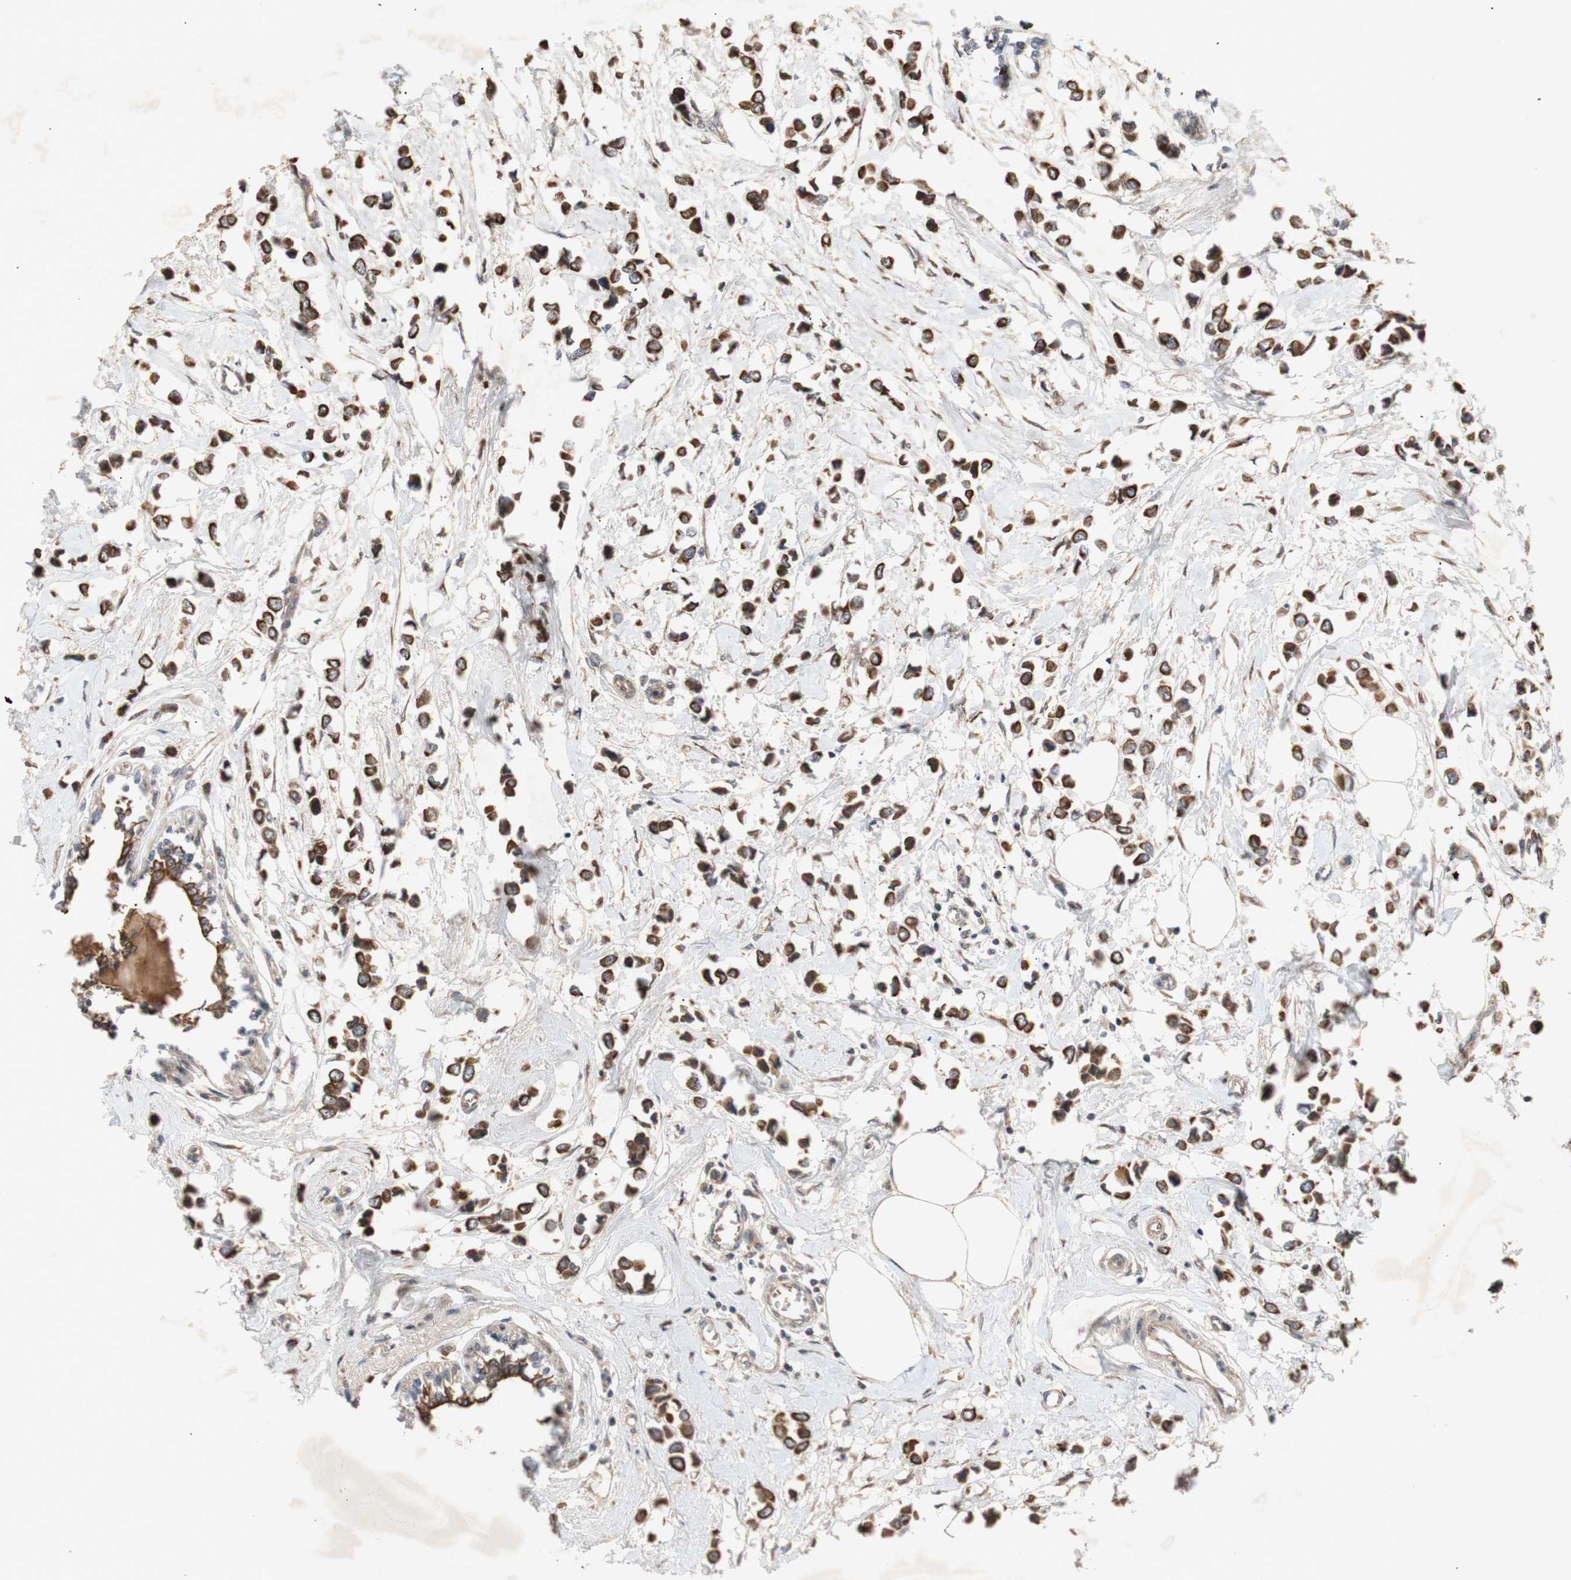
{"staining": {"intensity": "strong", "quantity": ">75%", "location": "cytoplasmic/membranous"}, "tissue": "breast cancer", "cell_type": "Tumor cells", "image_type": "cancer", "snomed": [{"axis": "morphology", "description": "Lobular carcinoma"}, {"axis": "topography", "description": "Breast"}], "caption": "Strong cytoplasmic/membranous protein positivity is identified in about >75% of tumor cells in lobular carcinoma (breast).", "gene": "PKN1", "patient": {"sex": "female", "age": 51}}